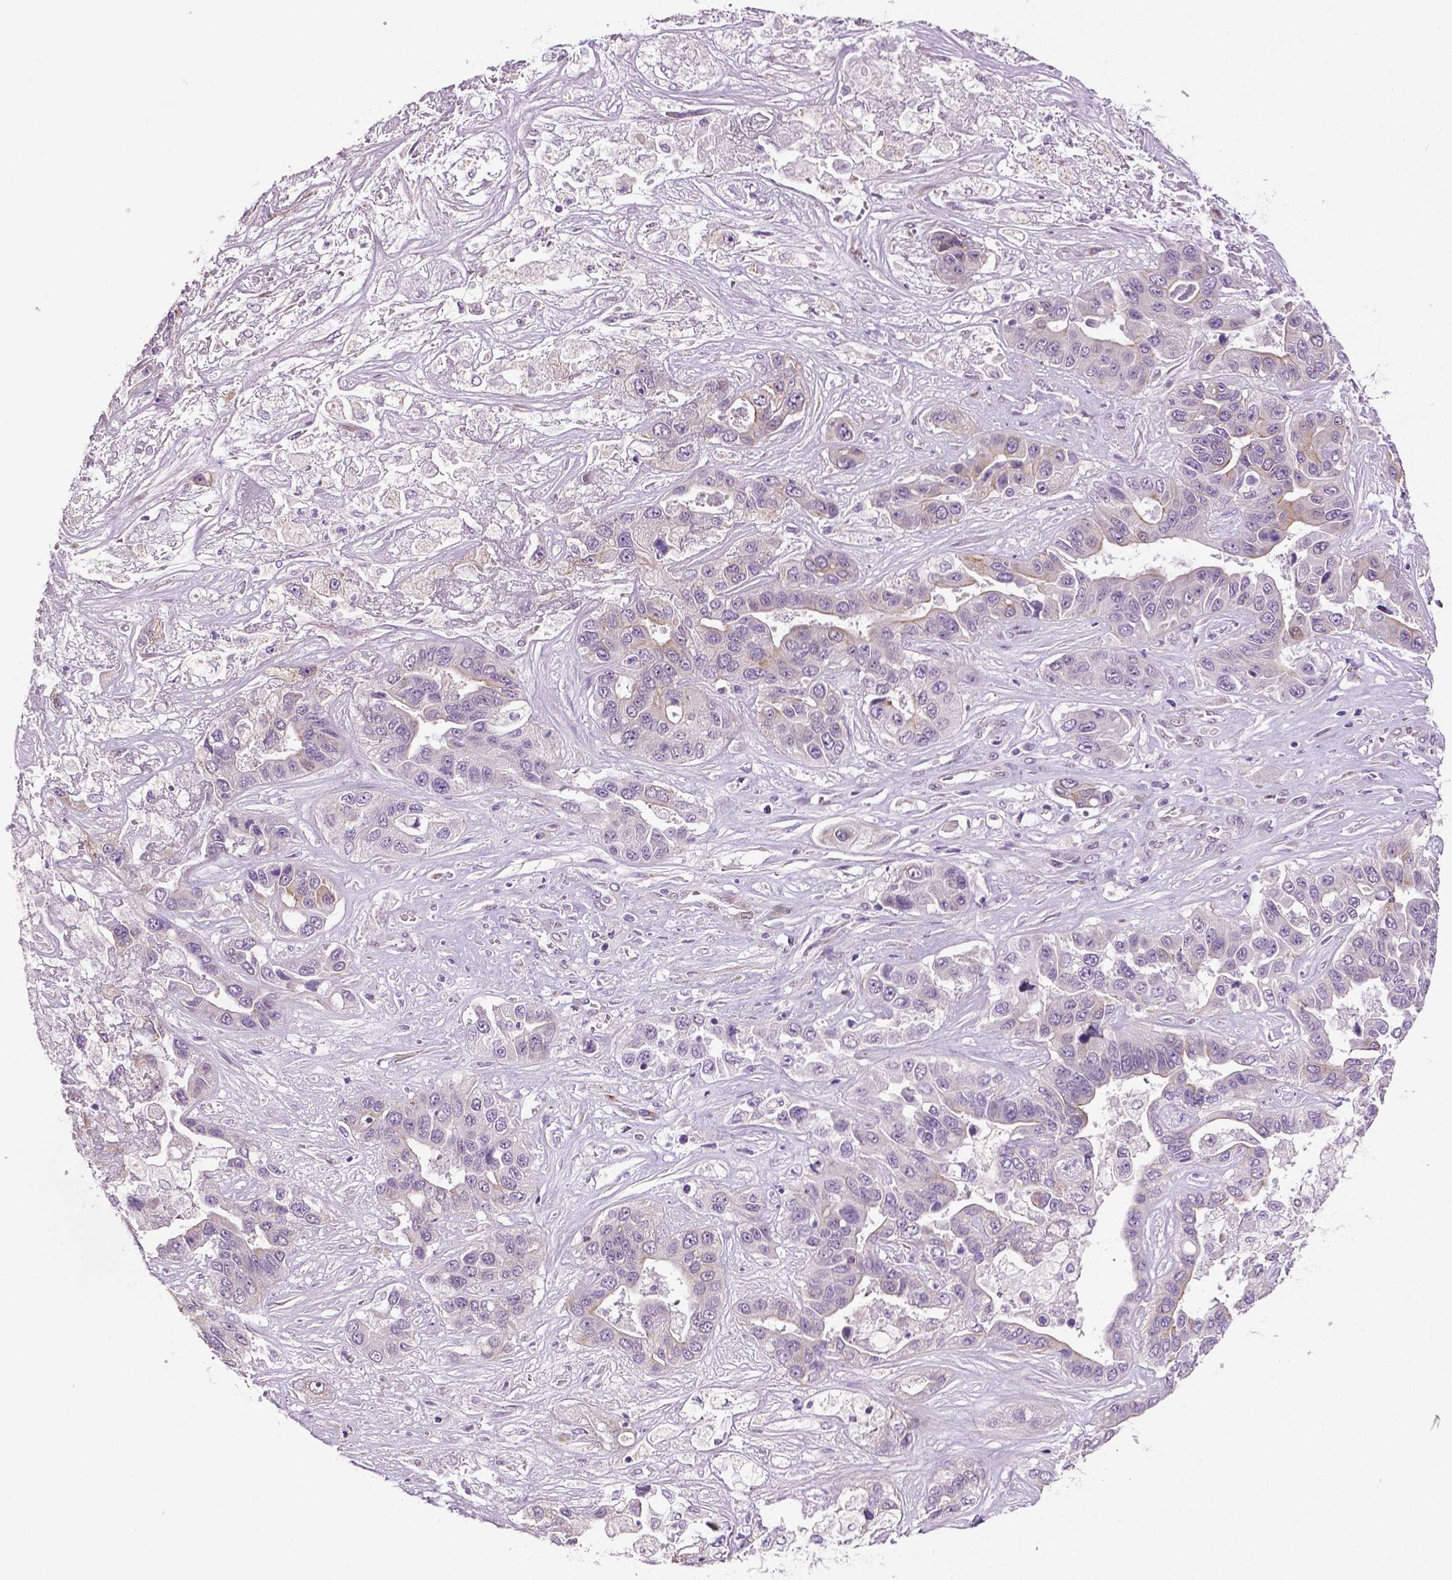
{"staining": {"intensity": "weak", "quantity": "<25%", "location": "cytoplasmic/membranous"}, "tissue": "liver cancer", "cell_type": "Tumor cells", "image_type": "cancer", "snomed": [{"axis": "morphology", "description": "Cholangiocarcinoma"}, {"axis": "topography", "description": "Liver"}], "caption": "The immunohistochemistry (IHC) image has no significant expression in tumor cells of liver cholangiocarcinoma tissue.", "gene": "PTGER3", "patient": {"sex": "female", "age": 52}}